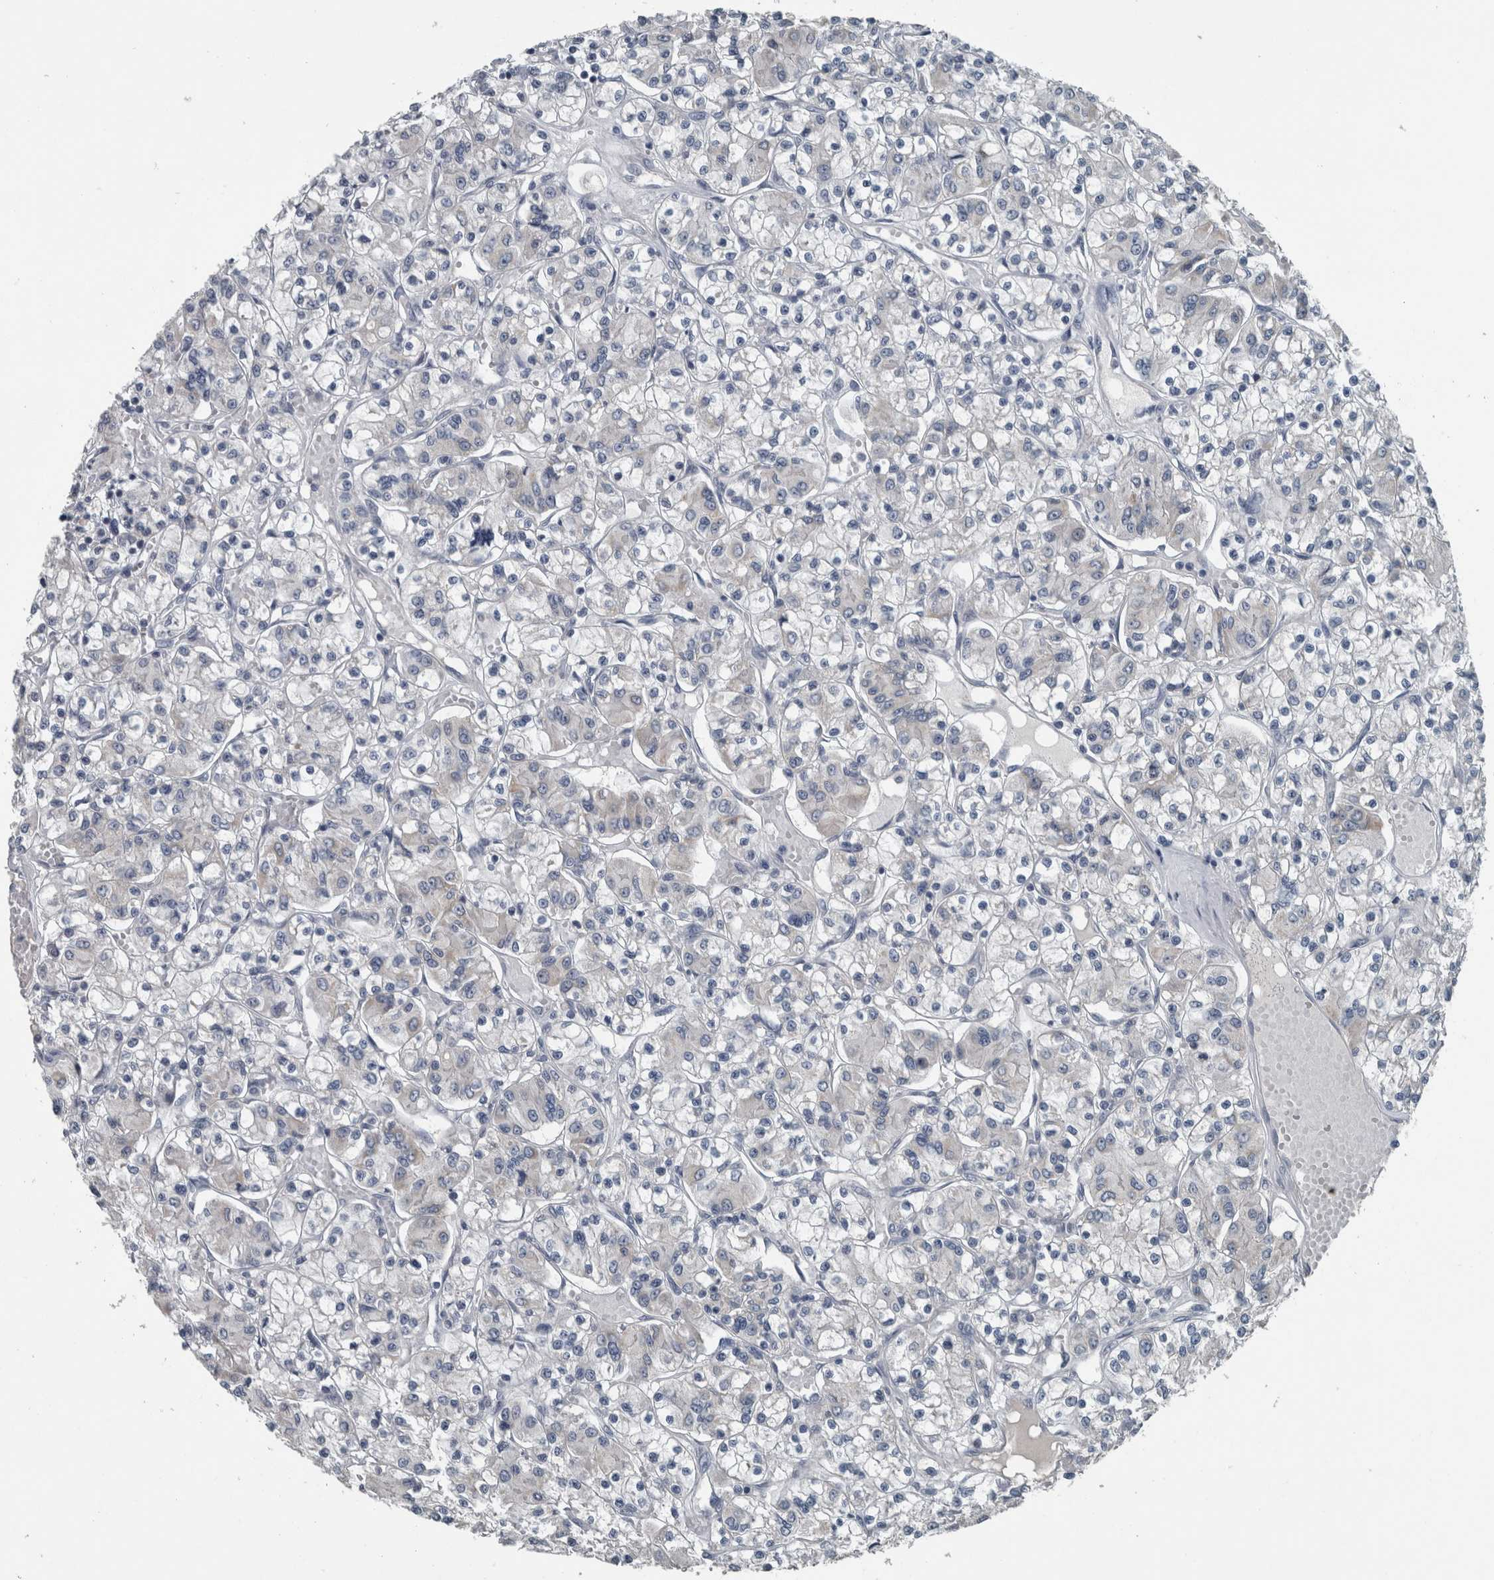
{"staining": {"intensity": "negative", "quantity": "none", "location": "none"}, "tissue": "renal cancer", "cell_type": "Tumor cells", "image_type": "cancer", "snomed": [{"axis": "morphology", "description": "Adenocarcinoma, NOS"}, {"axis": "topography", "description": "Kidney"}], "caption": "Immunohistochemistry image of renal adenocarcinoma stained for a protein (brown), which reveals no expression in tumor cells.", "gene": "KRT20", "patient": {"sex": "female", "age": 59}}